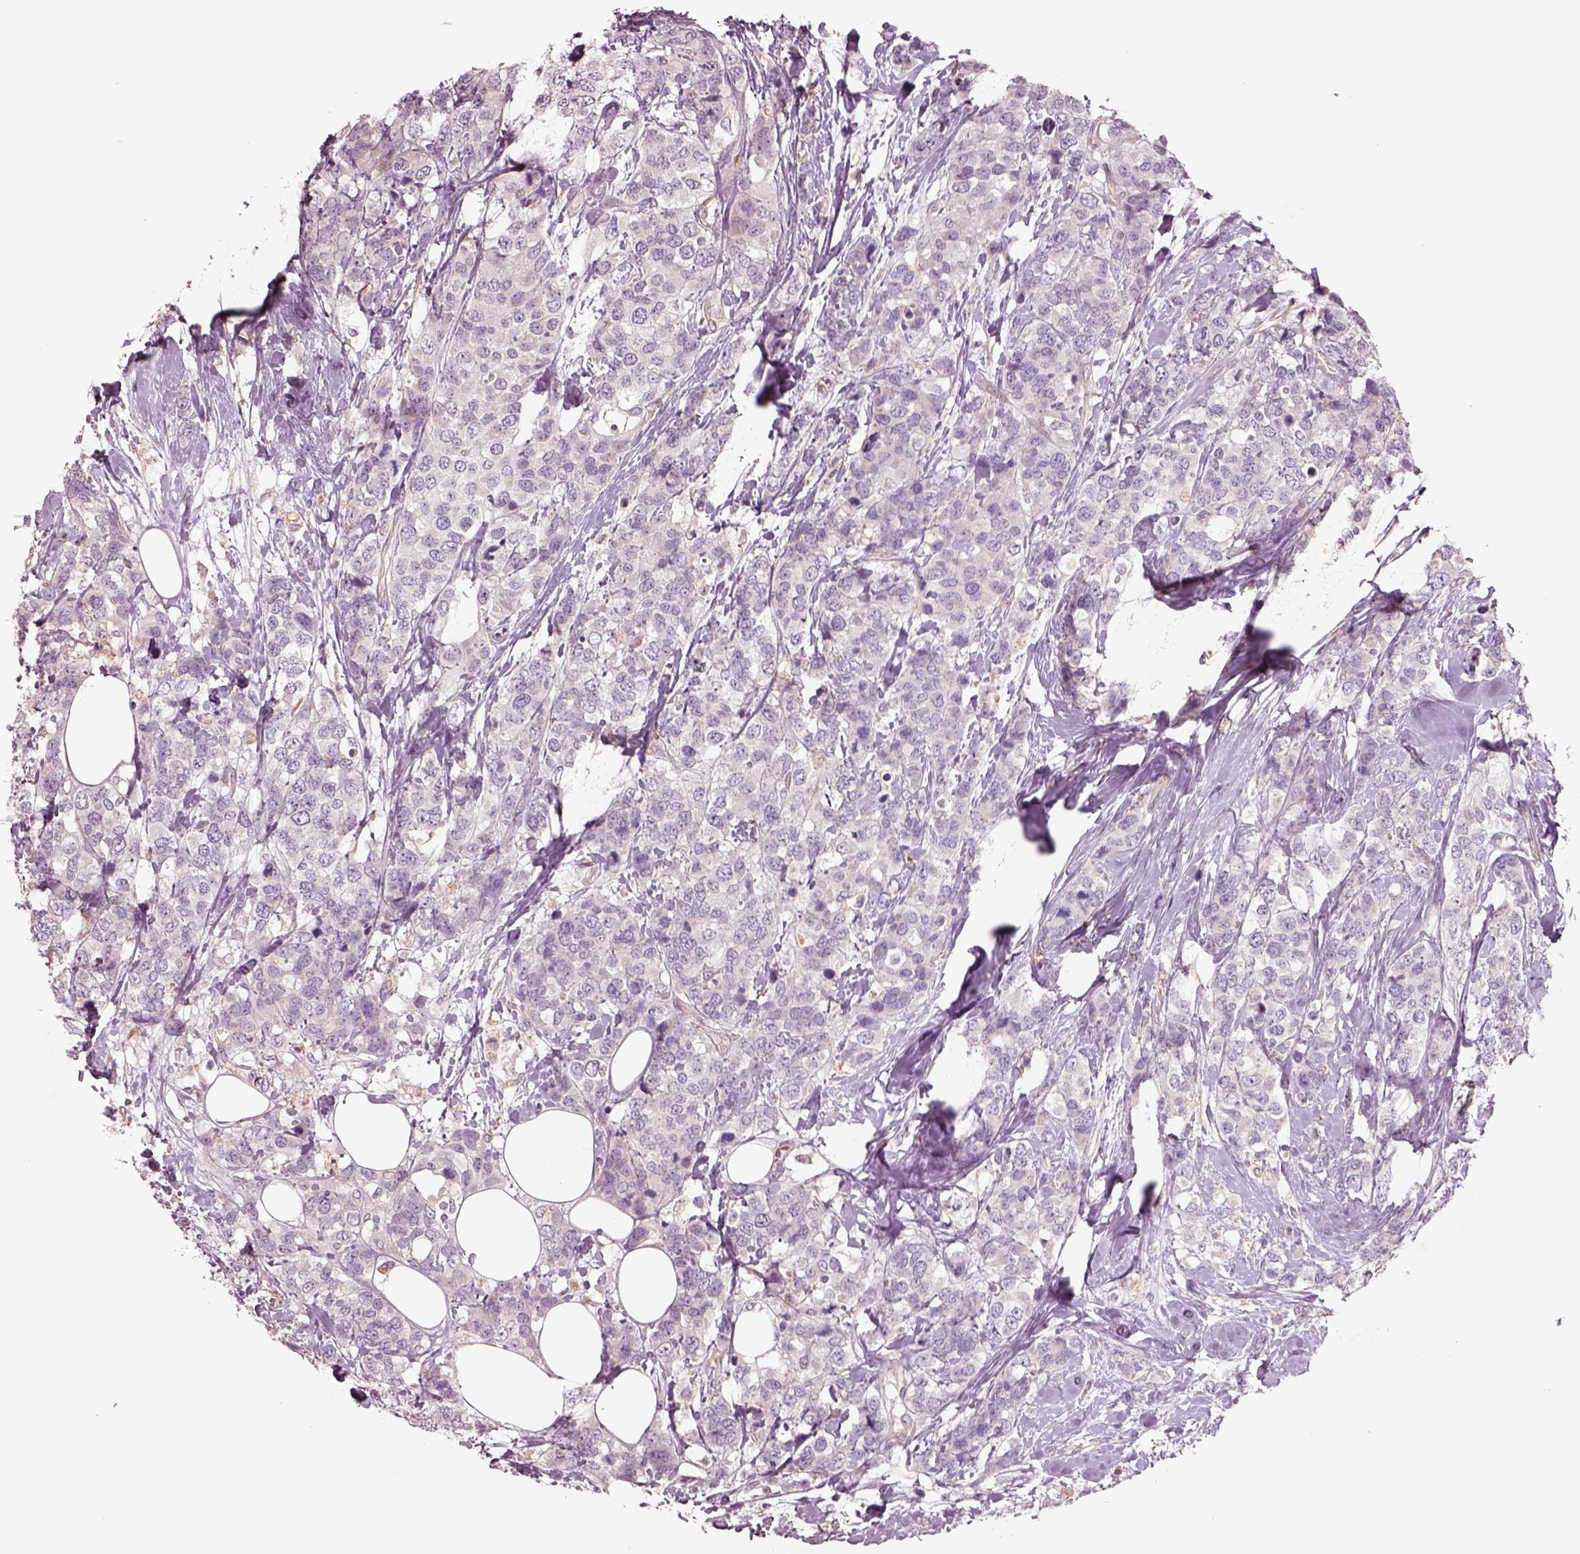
{"staining": {"intensity": "negative", "quantity": "none", "location": "none"}, "tissue": "breast cancer", "cell_type": "Tumor cells", "image_type": "cancer", "snomed": [{"axis": "morphology", "description": "Lobular carcinoma"}, {"axis": "topography", "description": "Breast"}], "caption": "A photomicrograph of human breast lobular carcinoma is negative for staining in tumor cells.", "gene": "DUOXA2", "patient": {"sex": "female", "age": 59}}